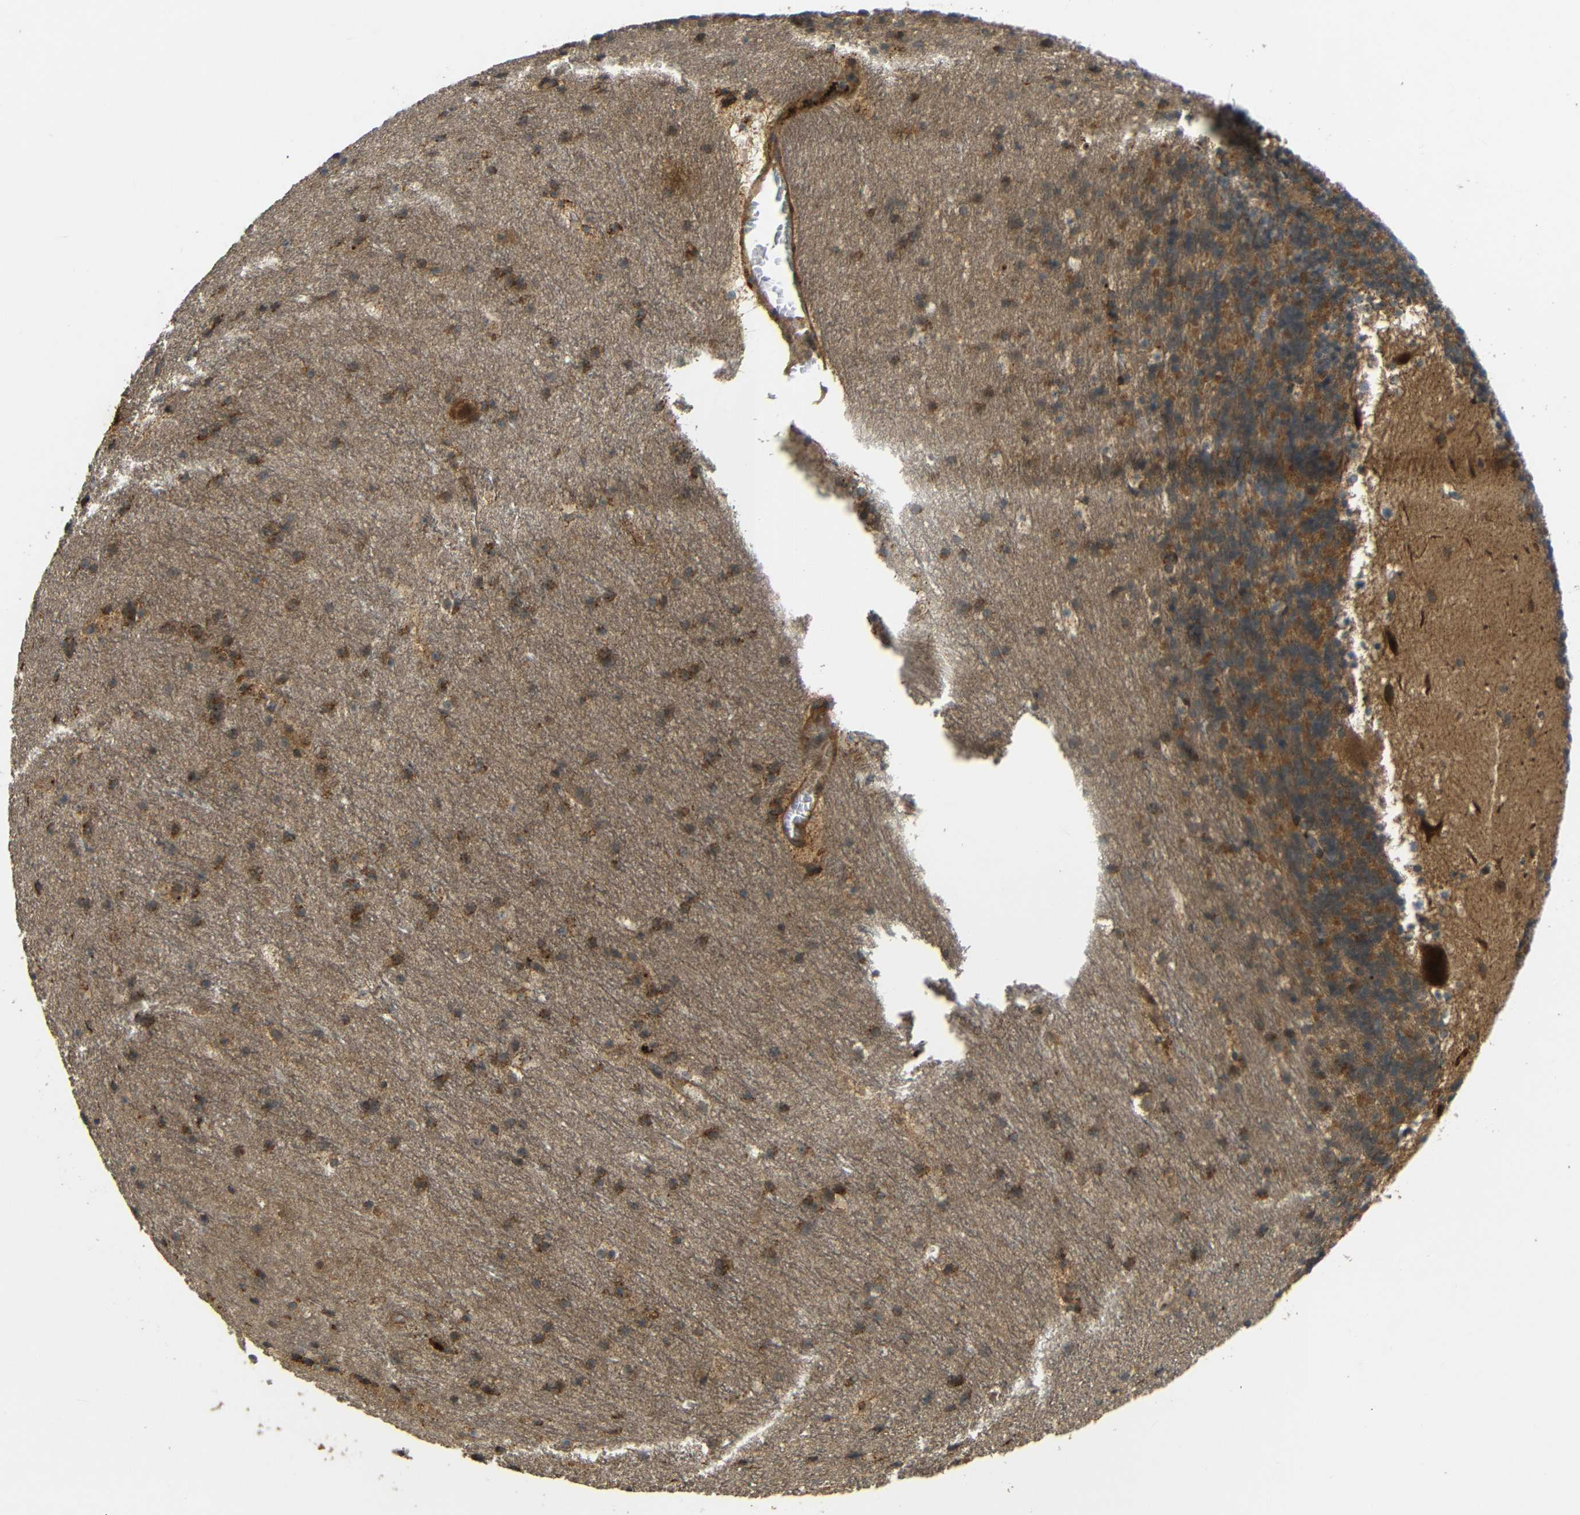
{"staining": {"intensity": "moderate", "quantity": ">75%", "location": "cytoplasmic/membranous"}, "tissue": "cerebellum", "cell_type": "Cells in granular layer", "image_type": "normal", "snomed": [{"axis": "morphology", "description": "Normal tissue, NOS"}, {"axis": "topography", "description": "Cerebellum"}], "caption": "Brown immunohistochemical staining in benign cerebellum reveals moderate cytoplasmic/membranous expression in about >75% of cells in granular layer. (brown staining indicates protein expression, while blue staining denotes nuclei).", "gene": "EPHB2", "patient": {"sex": "male", "age": 45}}